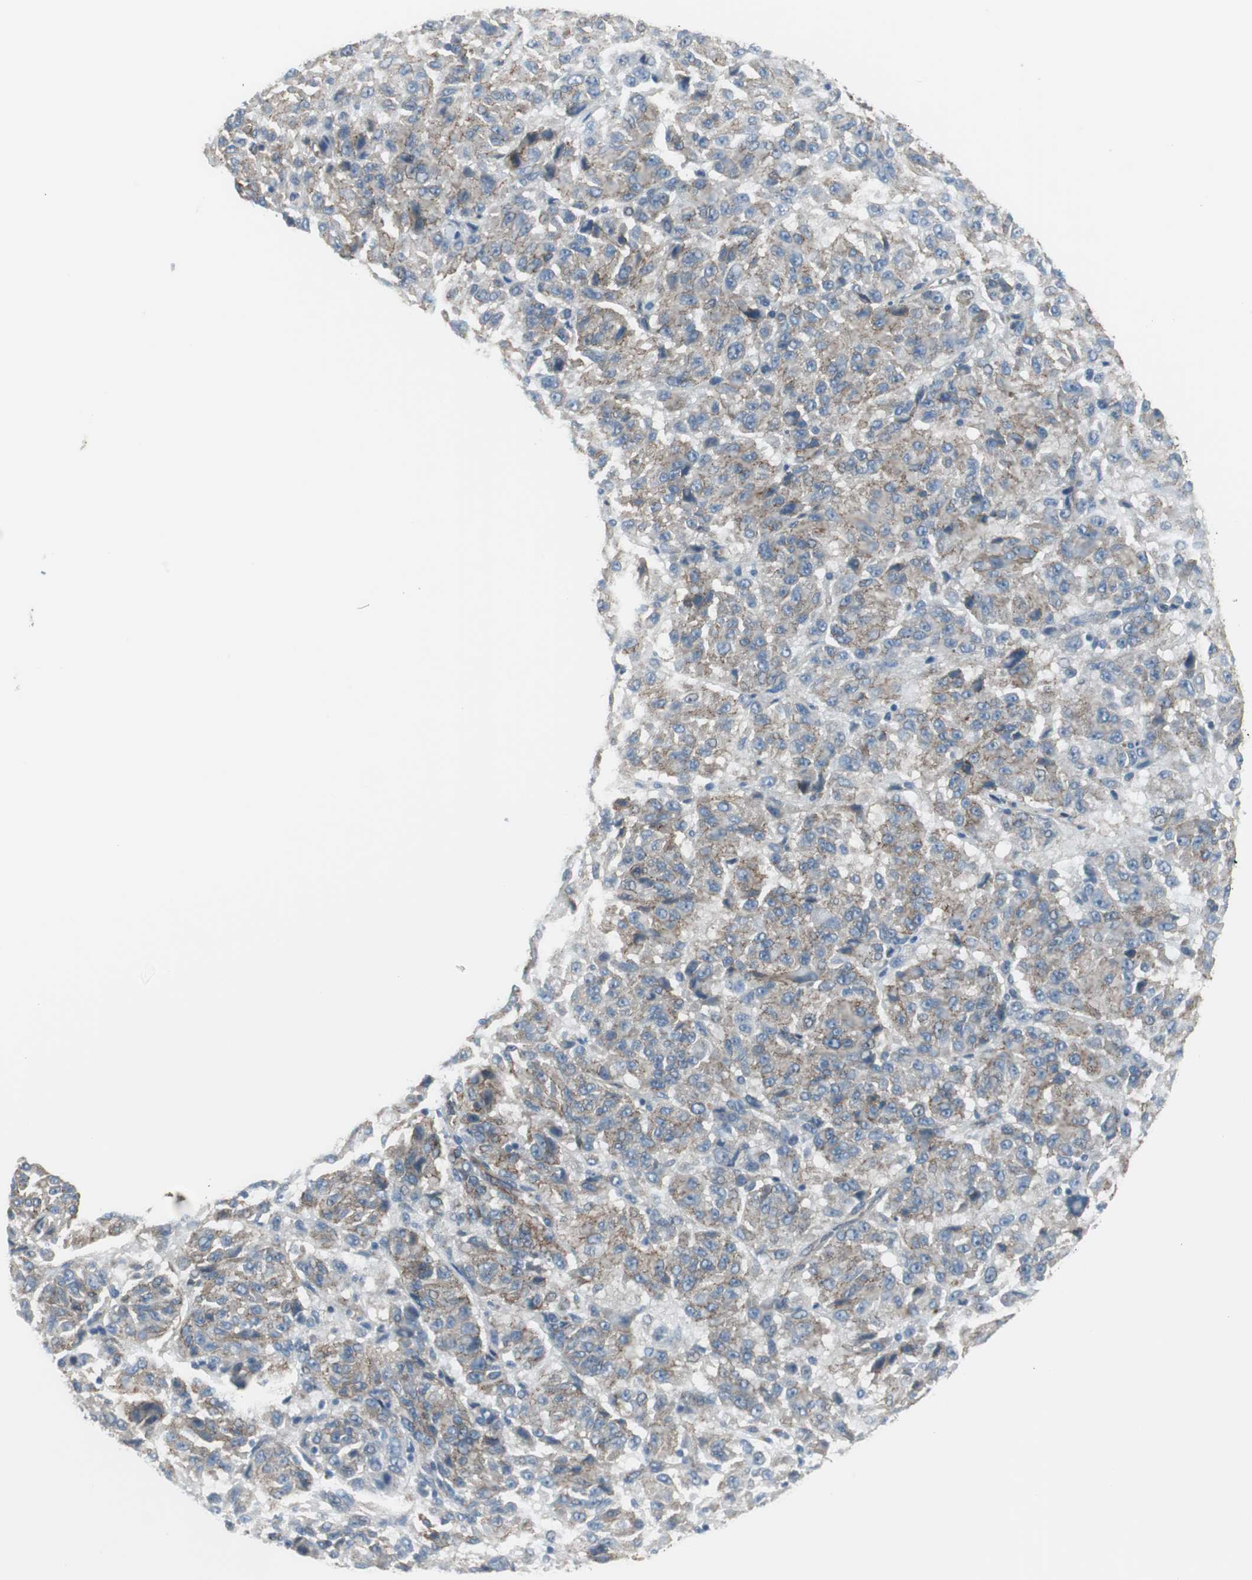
{"staining": {"intensity": "moderate", "quantity": "25%-75%", "location": "cytoplasmic/membranous"}, "tissue": "melanoma", "cell_type": "Tumor cells", "image_type": "cancer", "snomed": [{"axis": "morphology", "description": "Malignant melanoma, Metastatic site"}, {"axis": "topography", "description": "Lung"}], "caption": "Protein positivity by IHC shows moderate cytoplasmic/membranous staining in approximately 25%-75% of tumor cells in melanoma. The staining is performed using DAB (3,3'-diaminobenzidine) brown chromogen to label protein expression. The nuclei are counter-stained blue using hematoxylin.", "gene": "STXBP4", "patient": {"sex": "male", "age": 64}}